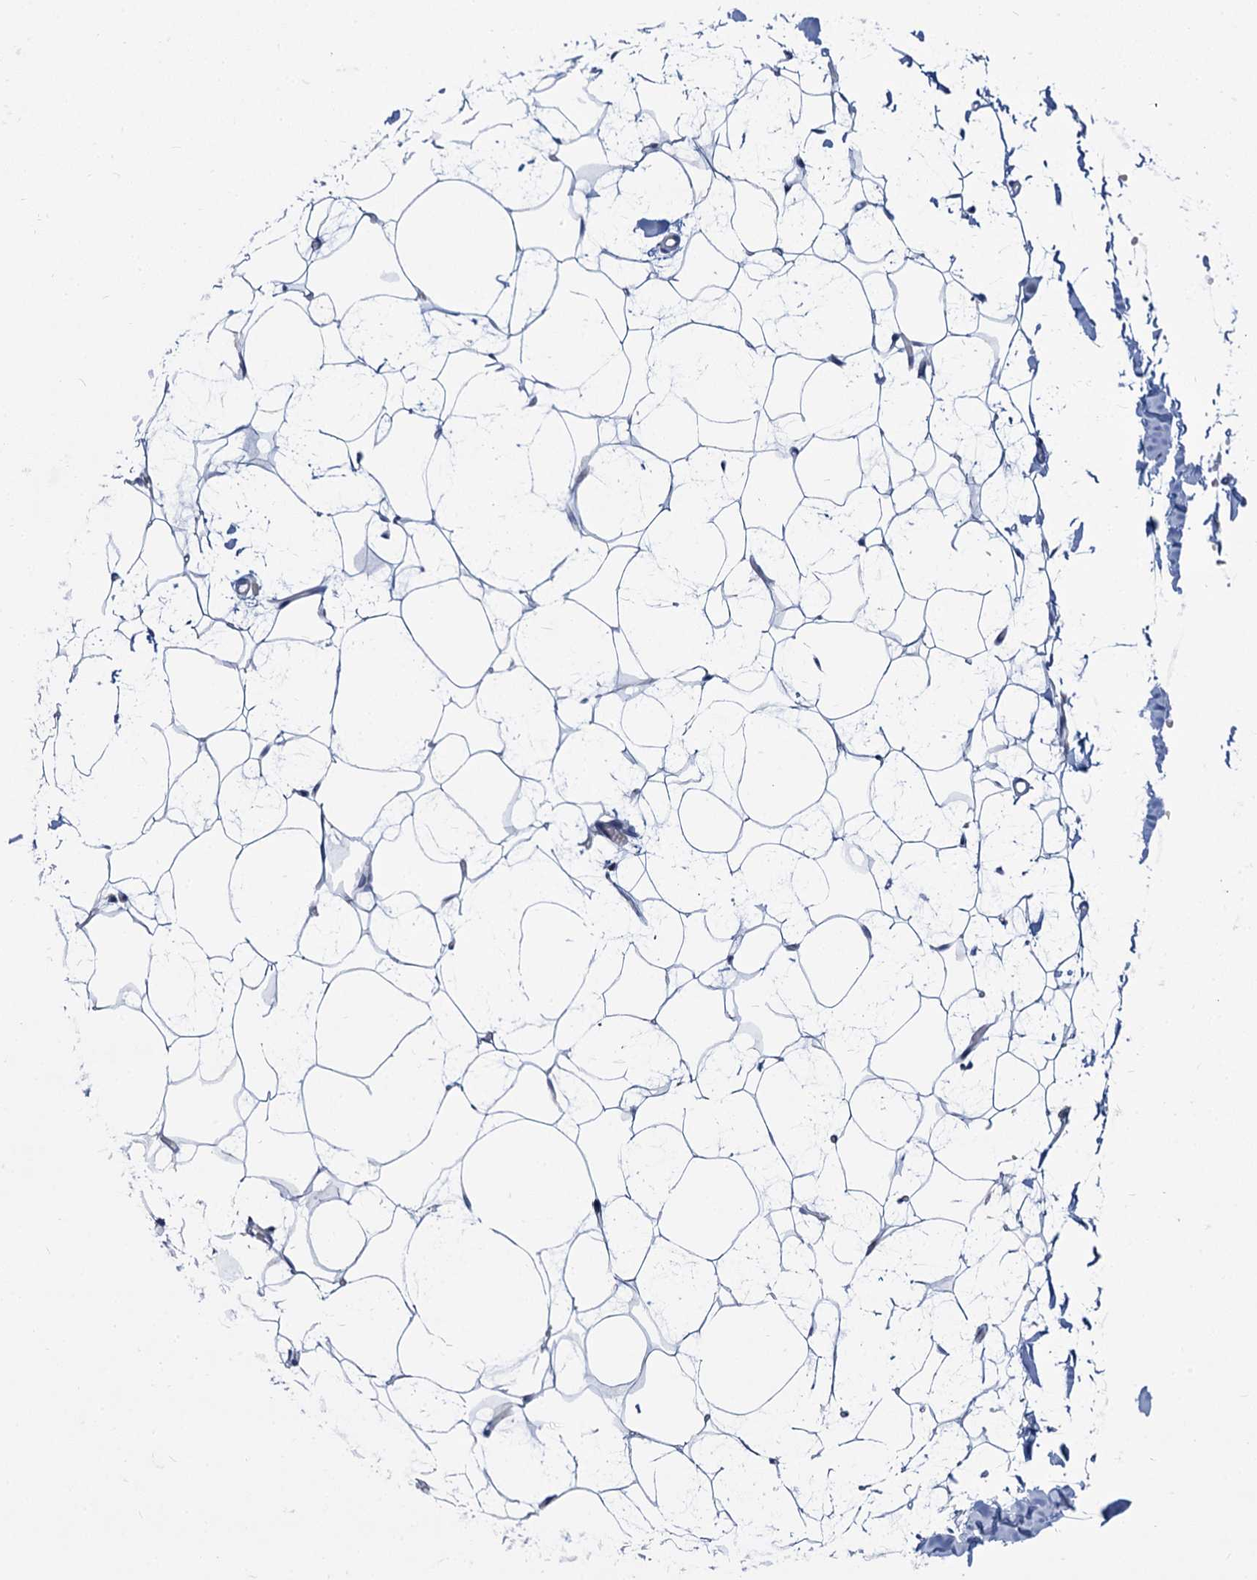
{"staining": {"intensity": "negative", "quantity": "none", "location": "none"}, "tissue": "adipose tissue", "cell_type": "Adipocytes", "image_type": "normal", "snomed": [{"axis": "morphology", "description": "Normal tissue, NOS"}, {"axis": "topography", "description": "Breast"}], "caption": "IHC micrograph of unremarkable human adipose tissue stained for a protein (brown), which displays no positivity in adipocytes. (Stains: DAB (3,3'-diaminobenzidine) immunohistochemistry with hematoxylin counter stain, Microscopy: brightfield microscopy at high magnification).", "gene": "PRSS35", "patient": {"sex": "female", "age": 23}}